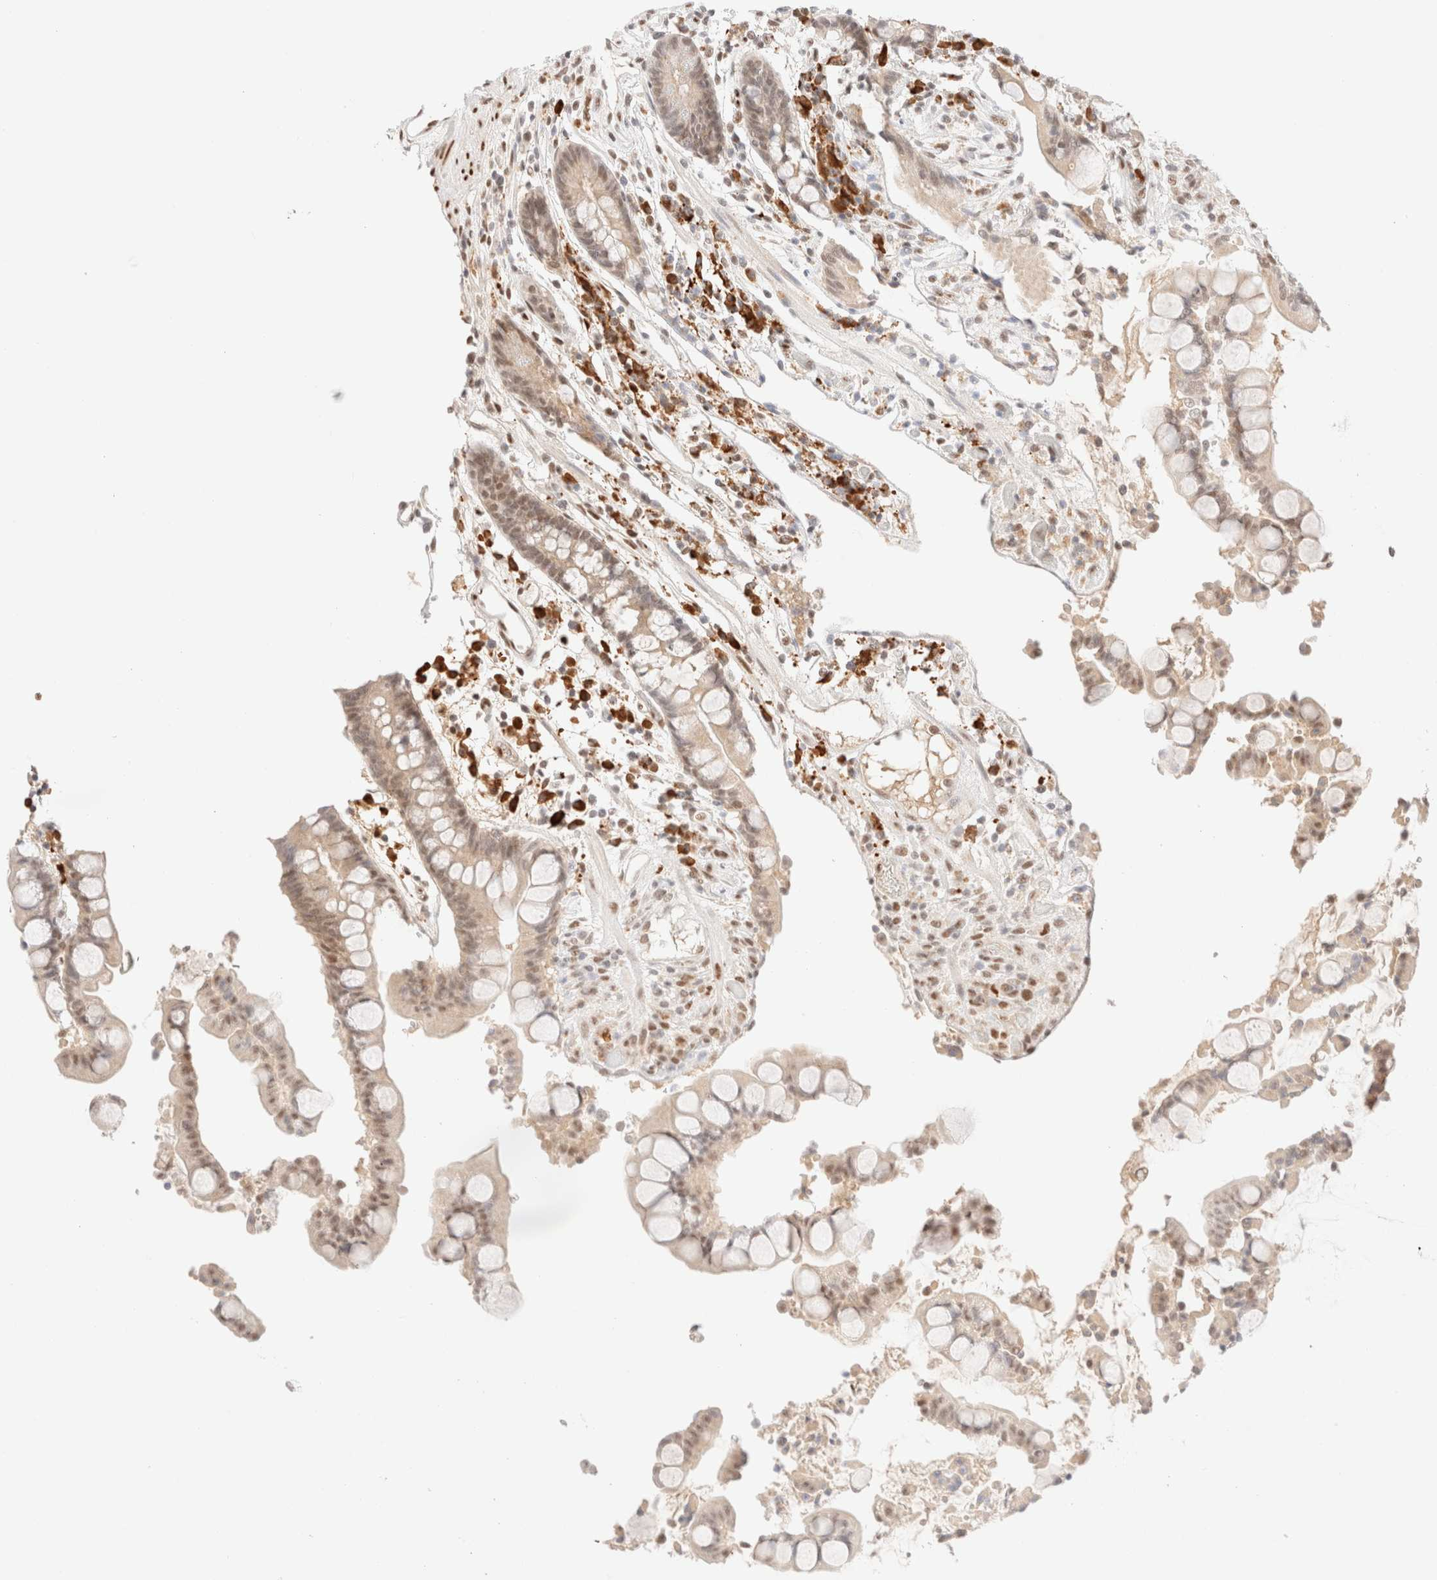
{"staining": {"intensity": "weak", "quantity": ">75%", "location": "nuclear"}, "tissue": "colon", "cell_type": "Endothelial cells", "image_type": "normal", "snomed": [{"axis": "morphology", "description": "Normal tissue, NOS"}, {"axis": "topography", "description": "Colon"}], "caption": "Colon stained with DAB immunohistochemistry demonstrates low levels of weak nuclear expression in approximately >75% of endothelial cells. Ihc stains the protein in brown and the nuclei are stained blue.", "gene": "CIC", "patient": {"sex": "male", "age": 73}}